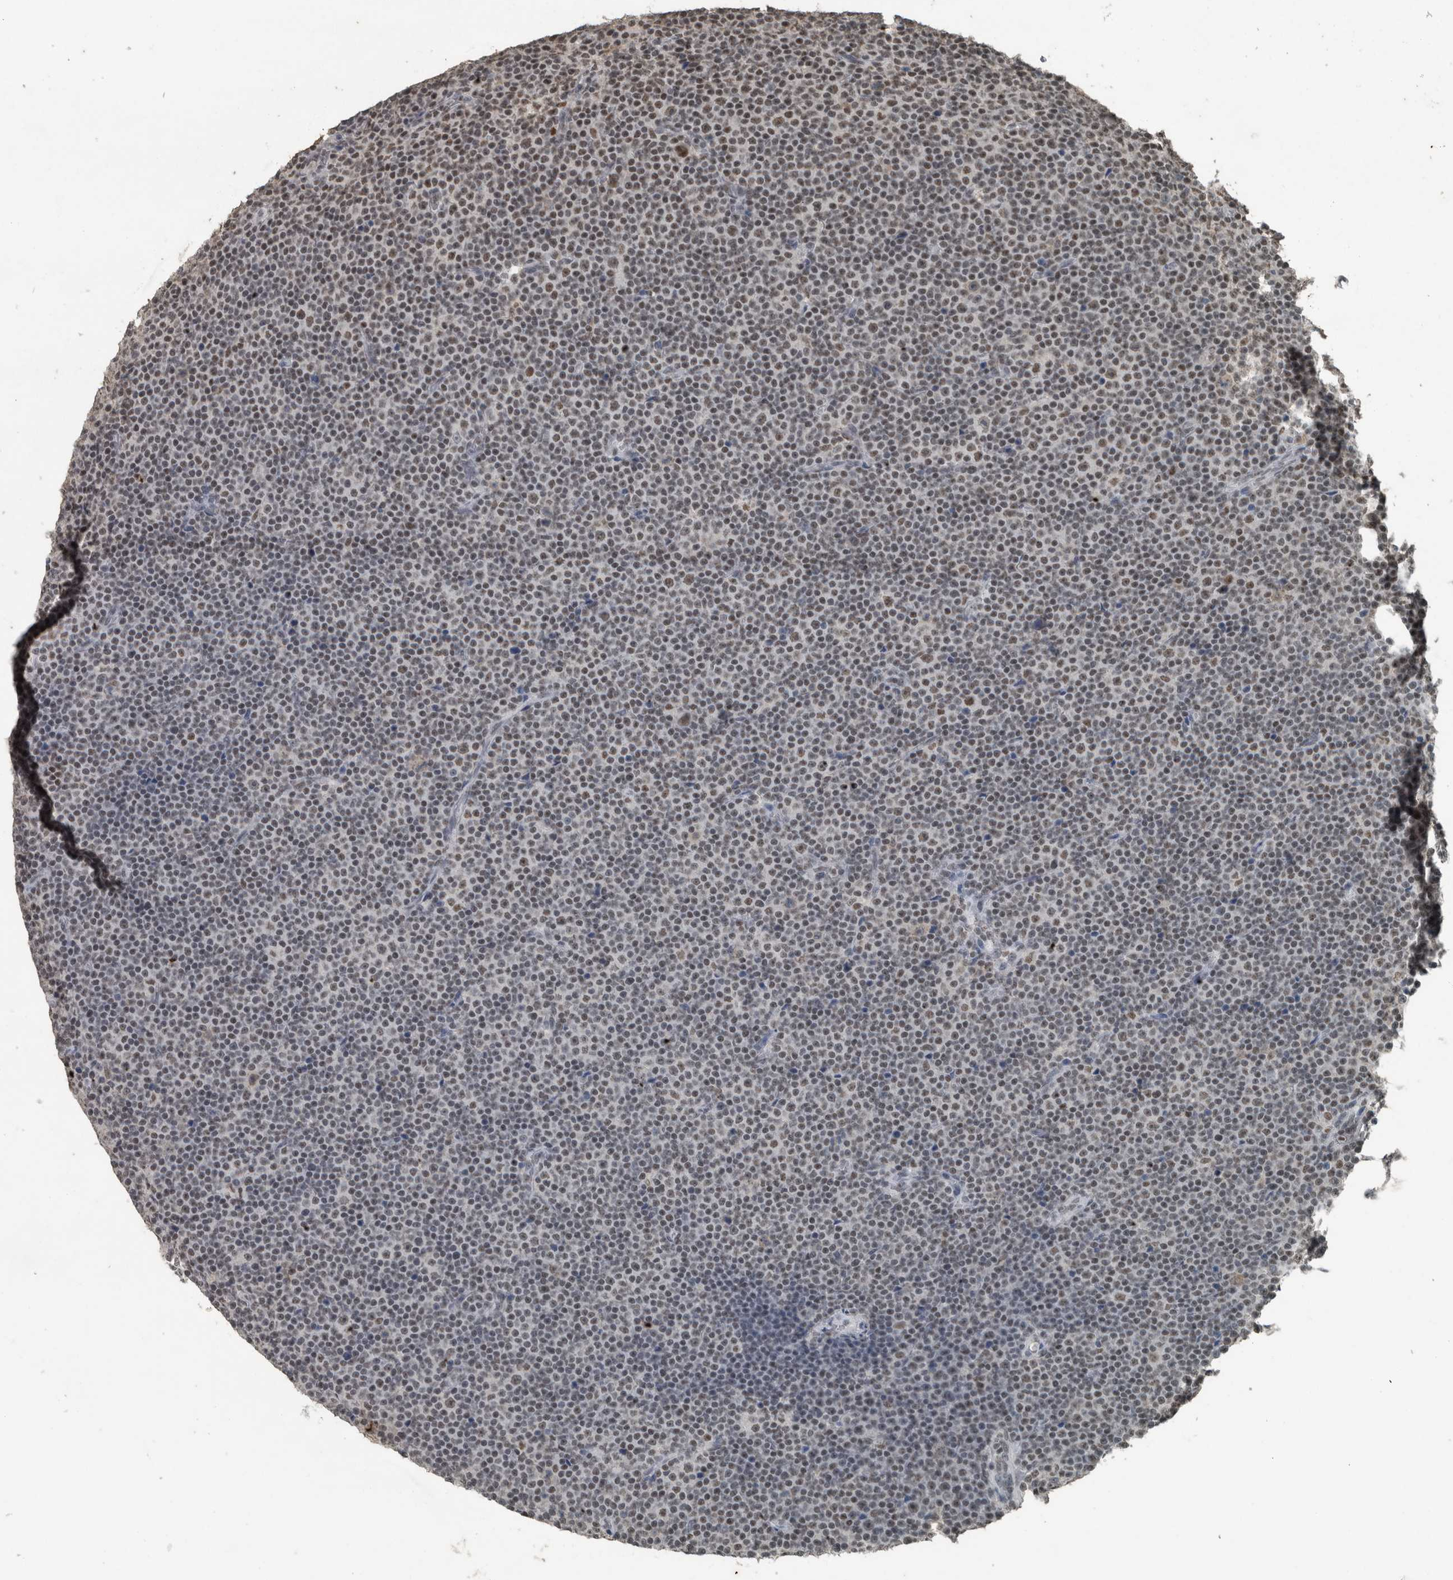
{"staining": {"intensity": "weak", "quantity": ">75%", "location": "nuclear"}, "tissue": "lymphoma", "cell_type": "Tumor cells", "image_type": "cancer", "snomed": [{"axis": "morphology", "description": "Malignant lymphoma, non-Hodgkin's type, Low grade"}, {"axis": "topography", "description": "Lymph node"}], "caption": "Protein expression analysis of malignant lymphoma, non-Hodgkin's type (low-grade) displays weak nuclear positivity in approximately >75% of tumor cells.", "gene": "ZNF24", "patient": {"sex": "female", "age": 67}}